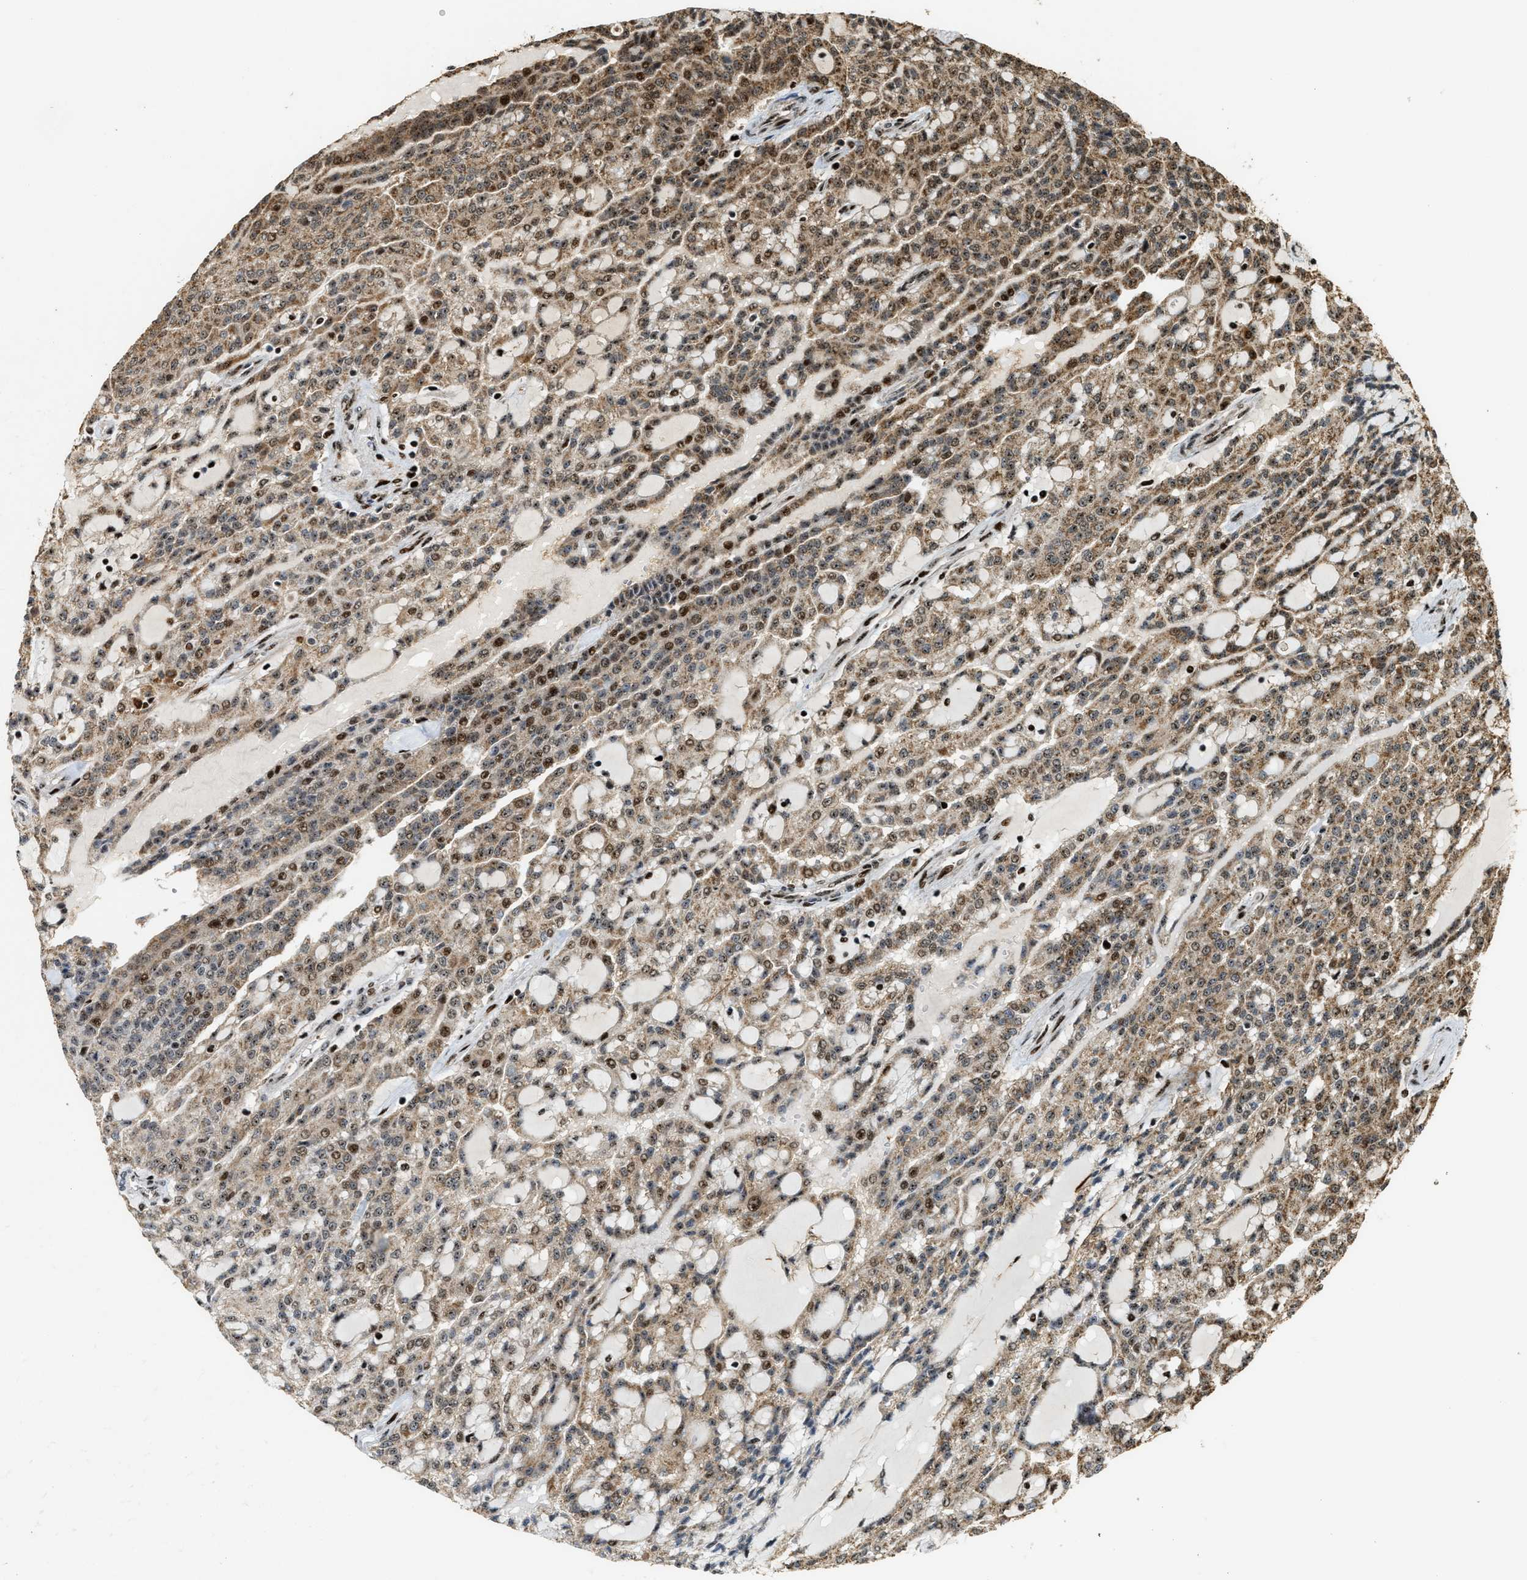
{"staining": {"intensity": "moderate", "quantity": "25%-75%", "location": "cytoplasmic/membranous,nuclear"}, "tissue": "renal cancer", "cell_type": "Tumor cells", "image_type": "cancer", "snomed": [{"axis": "morphology", "description": "Adenocarcinoma, NOS"}, {"axis": "topography", "description": "Kidney"}], "caption": "A brown stain labels moderate cytoplasmic/membranous and nuclear staining of a protein in human adenocarcinoma (renal) tumor cells.", "gene": "ZNF687", "patient": {"sex": "male", "age": 63}}